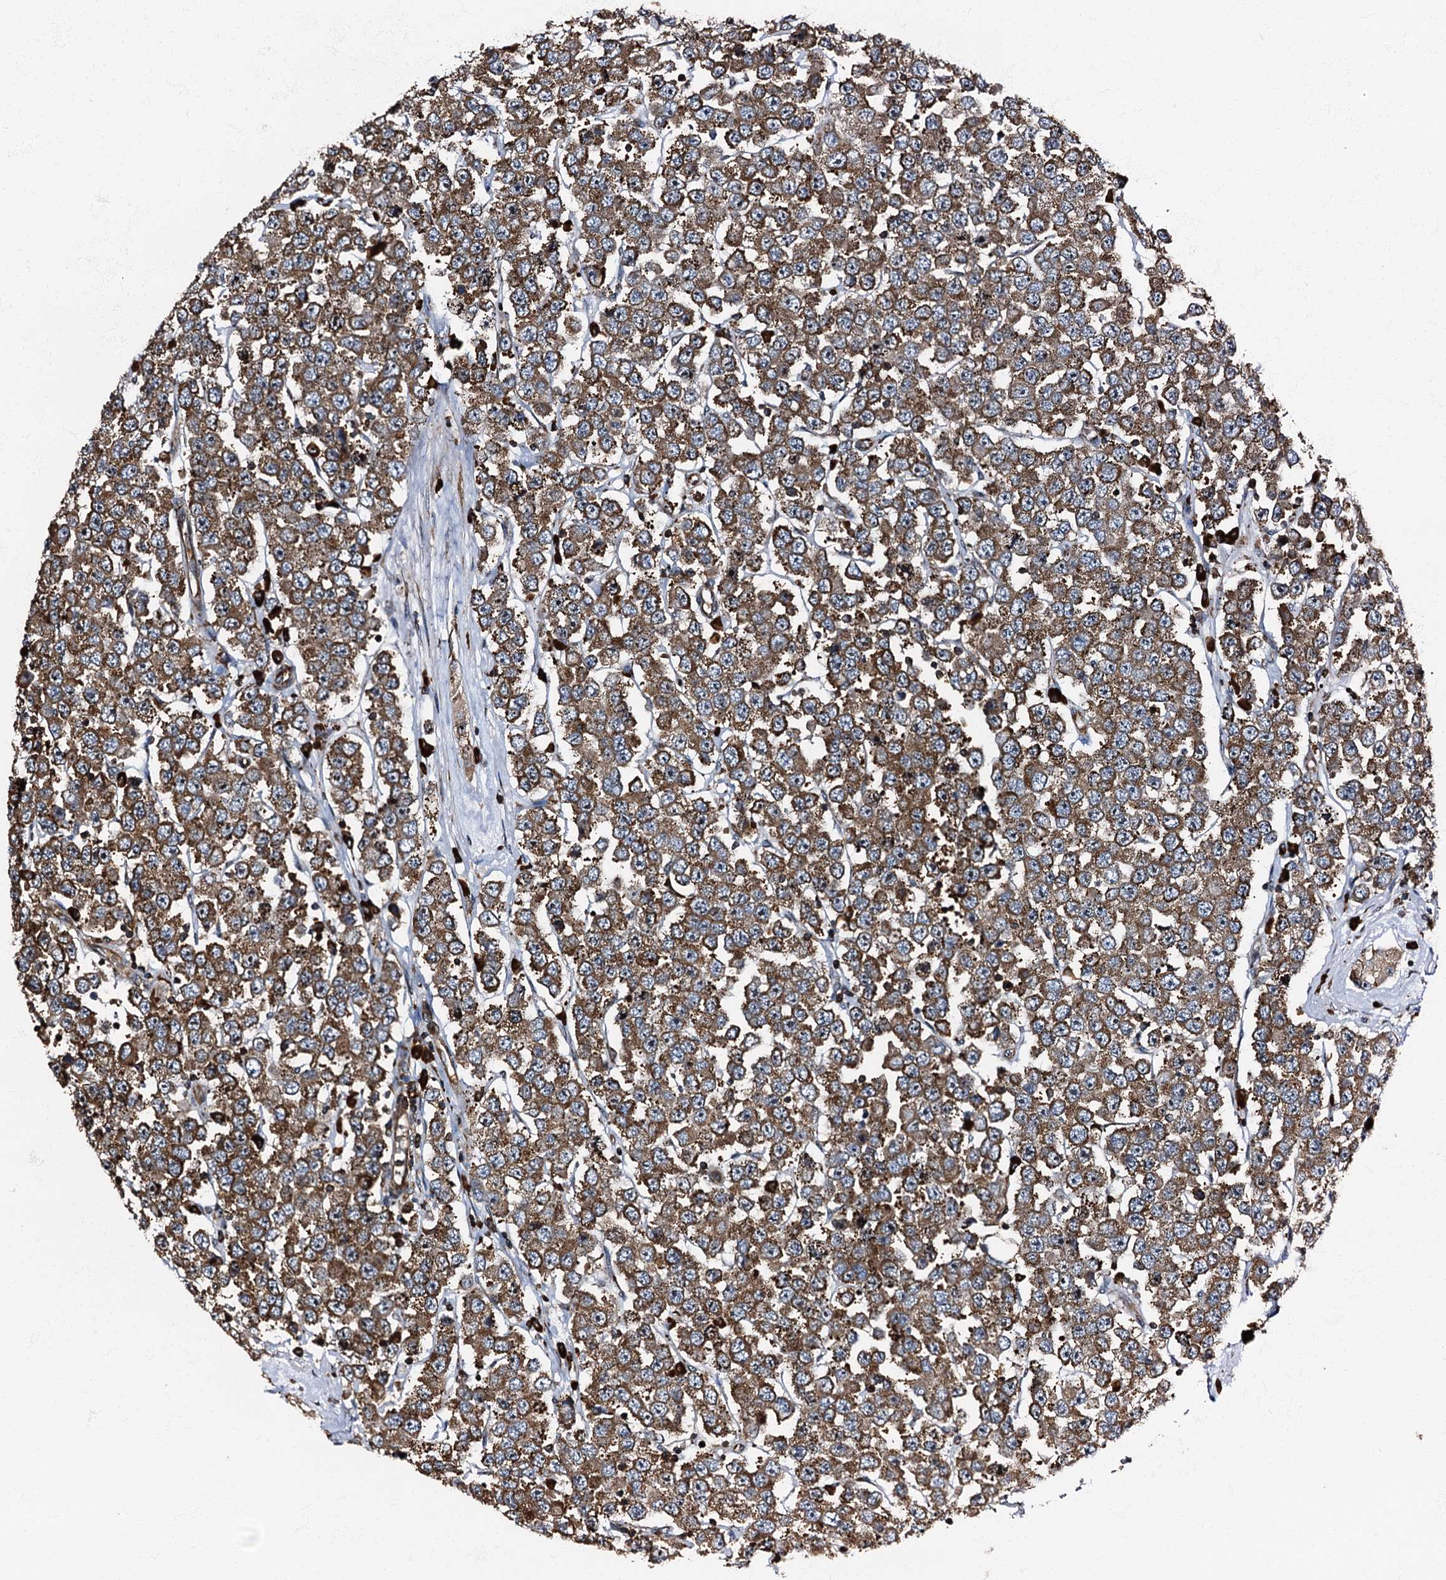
{"staining": {"intensity": "moderate", "quantity": ">75%", "location": "cytoplasmic/membranous"}, "tissue": "testis cancer", "cell_type": "Tumor cells", "image_type": "cancer", "snomed": [{"axis": "morphology", "description": "Seminoma, NOS"}, {"axis": "topography", "description": "Testis"}], "caption": "Moderate cytoplasmic/membranous expression for a protein is appreciated in about >75% of tumor cells of testis cancer using IHC.", "gene": "ATP2C1", "patient": {"sex": "male", "age": 28}}